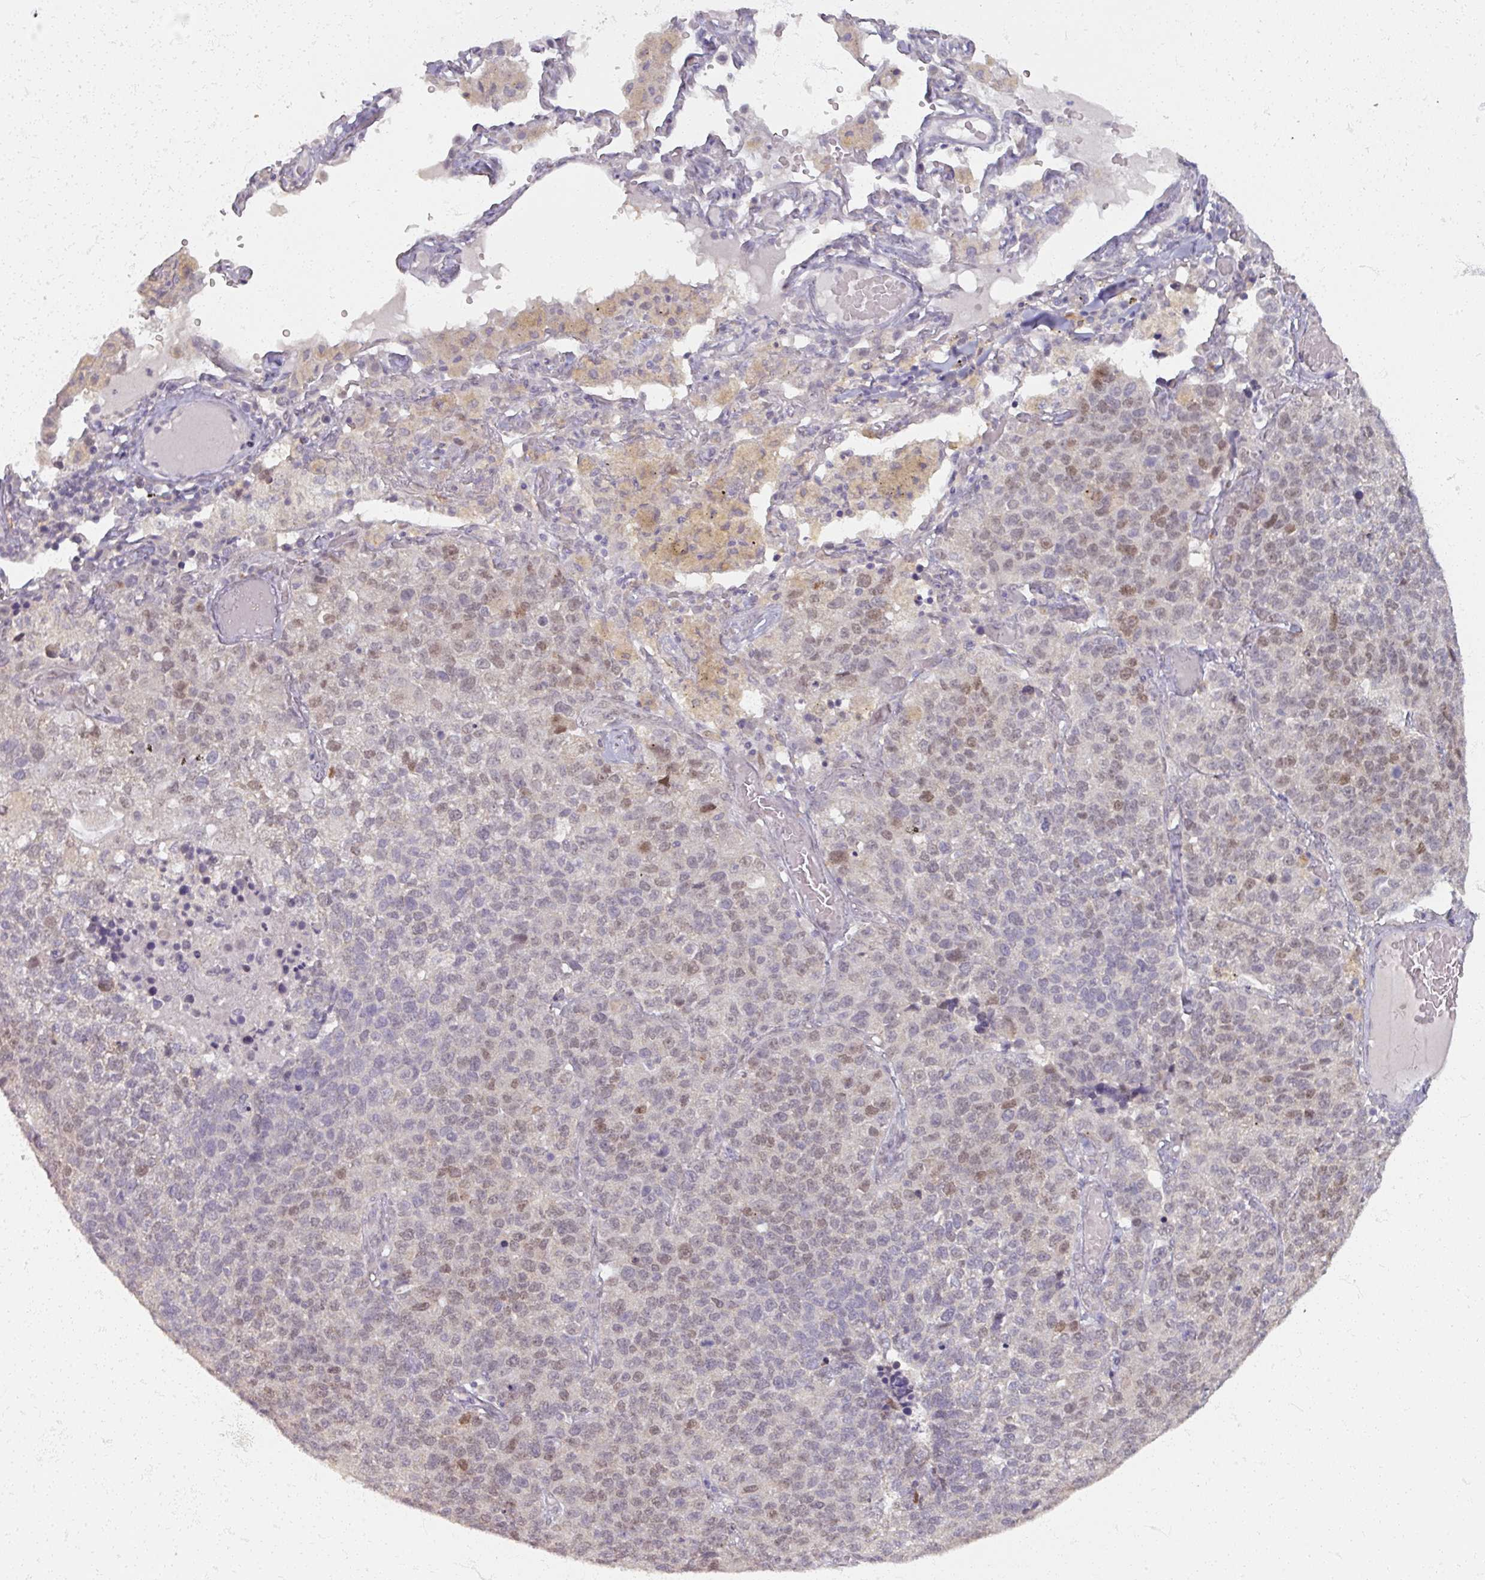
{"staining": {"intensity": "weak", "quantity": "<25%", "location": "nuclear"}, "tissue": "lung cancer", "cell_type": "Tumor cells", "image_type": "cancer", "snomed": [{"axis": "morphology", "description": "Adenocarcinoma, NOS"}, {"axis": "topography", "description": "Lung"}], "caption": "A high-resolution photomicrograph shows immunohistochemistry (IHC) staining of lung cancer, which displays no significant staining in tumor cells.", "gene": "SOX11", "patient": {"sex": "male", "age": 49}}